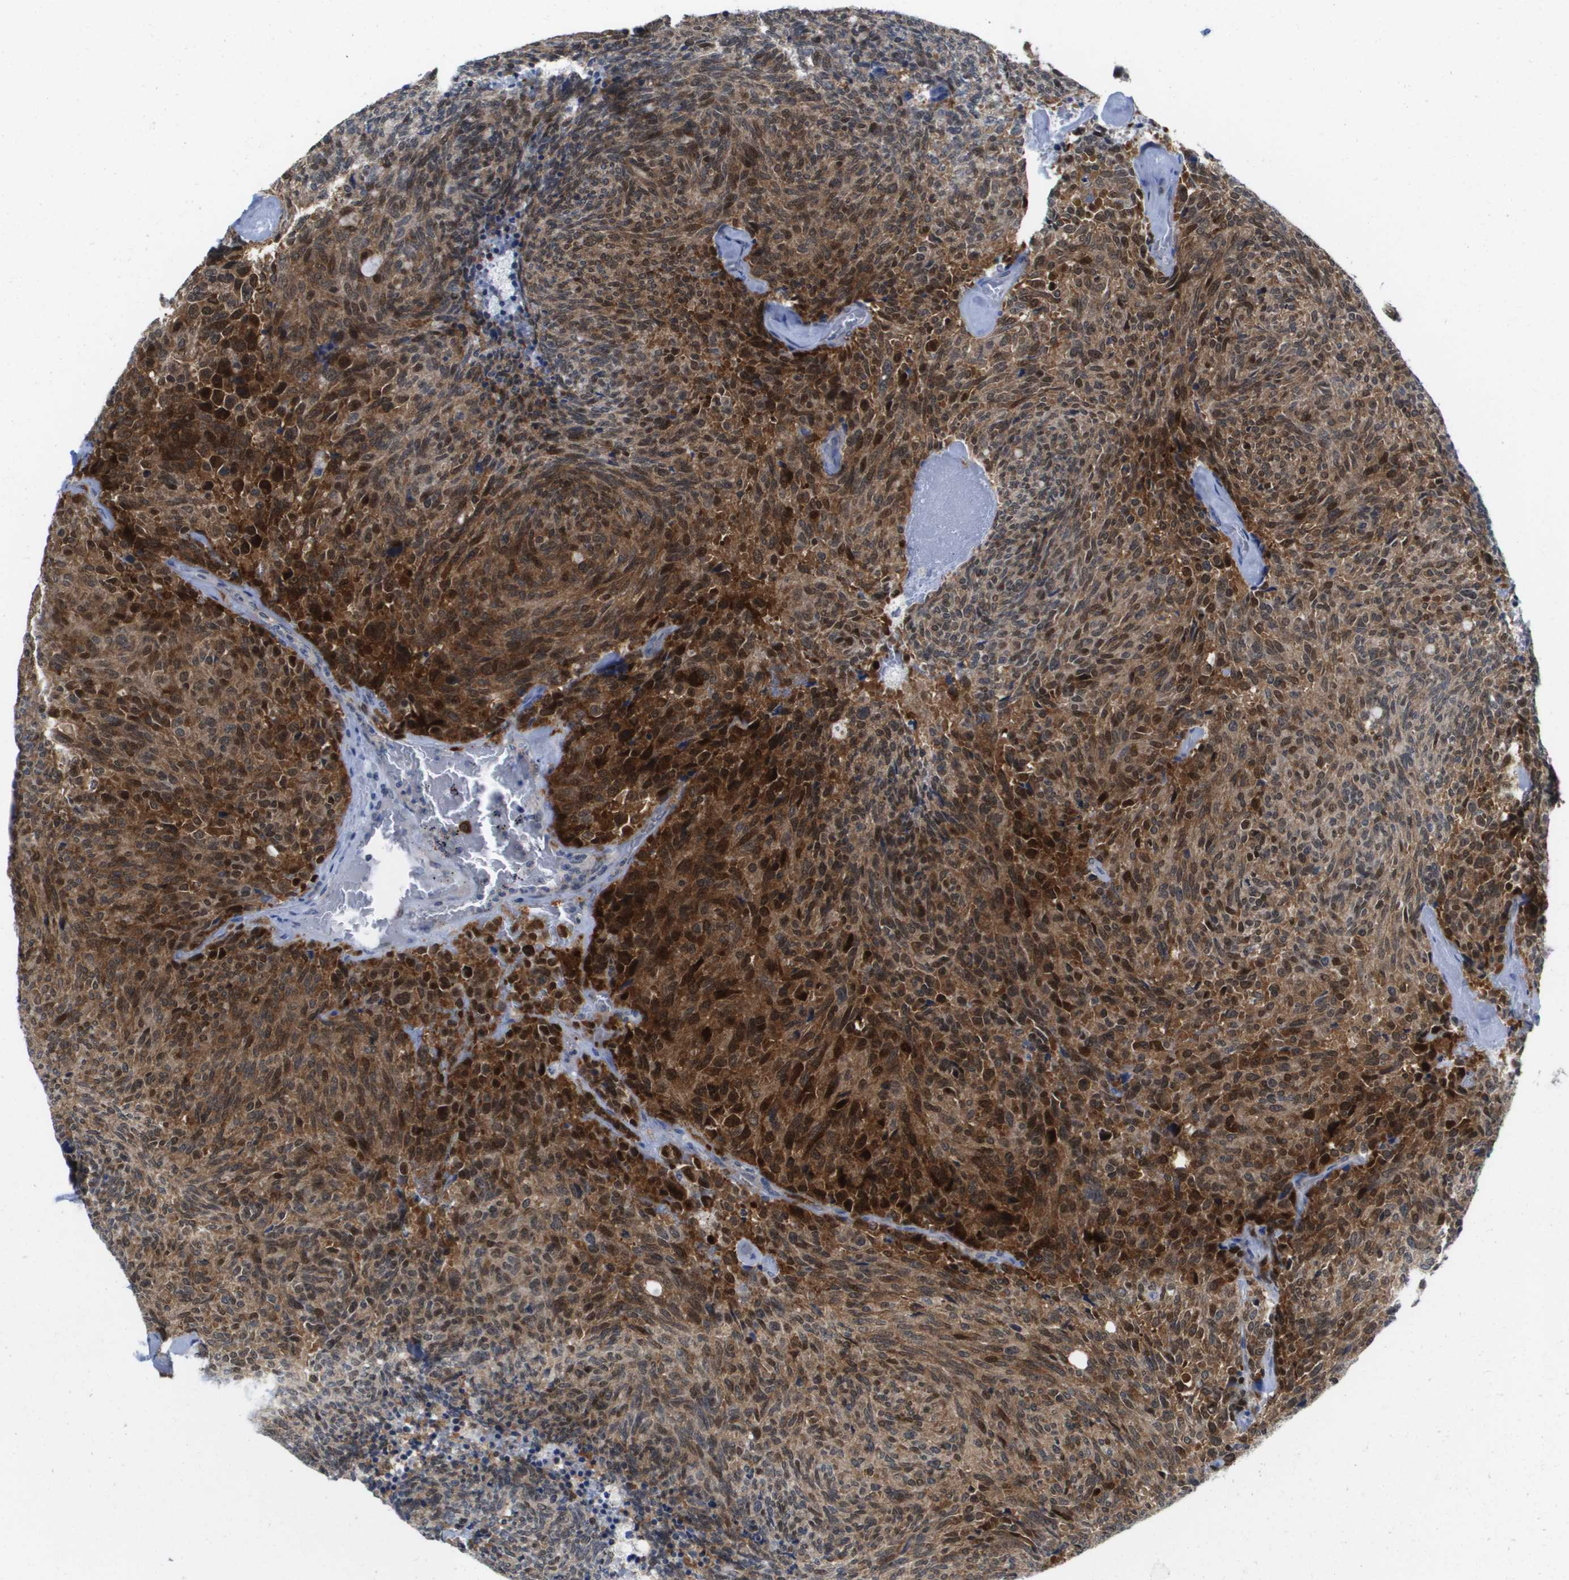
{"staining": {"intensity": "strong", "quantity": ">75%", "location": "cytoplasmic/membranous,nuclear"}, "tissue": "carcinoid", "cell_type": "Tumor cells", "image_type": "cancer", "snomed": [{"axis": "morphology", "description": "Carcinoid, malignant, NOS"}, {"axis": "topography", "description": "Pancreas"}], "caption": "Carcinoid (malignant) tissue displays strong cytoplasmic/membranous and nuclear expression in approximately >75% of tumor cells, visualized by immunohistochemistry.", "gene": "FKBP4", "patient": {"sex": "female", "age": 54}}